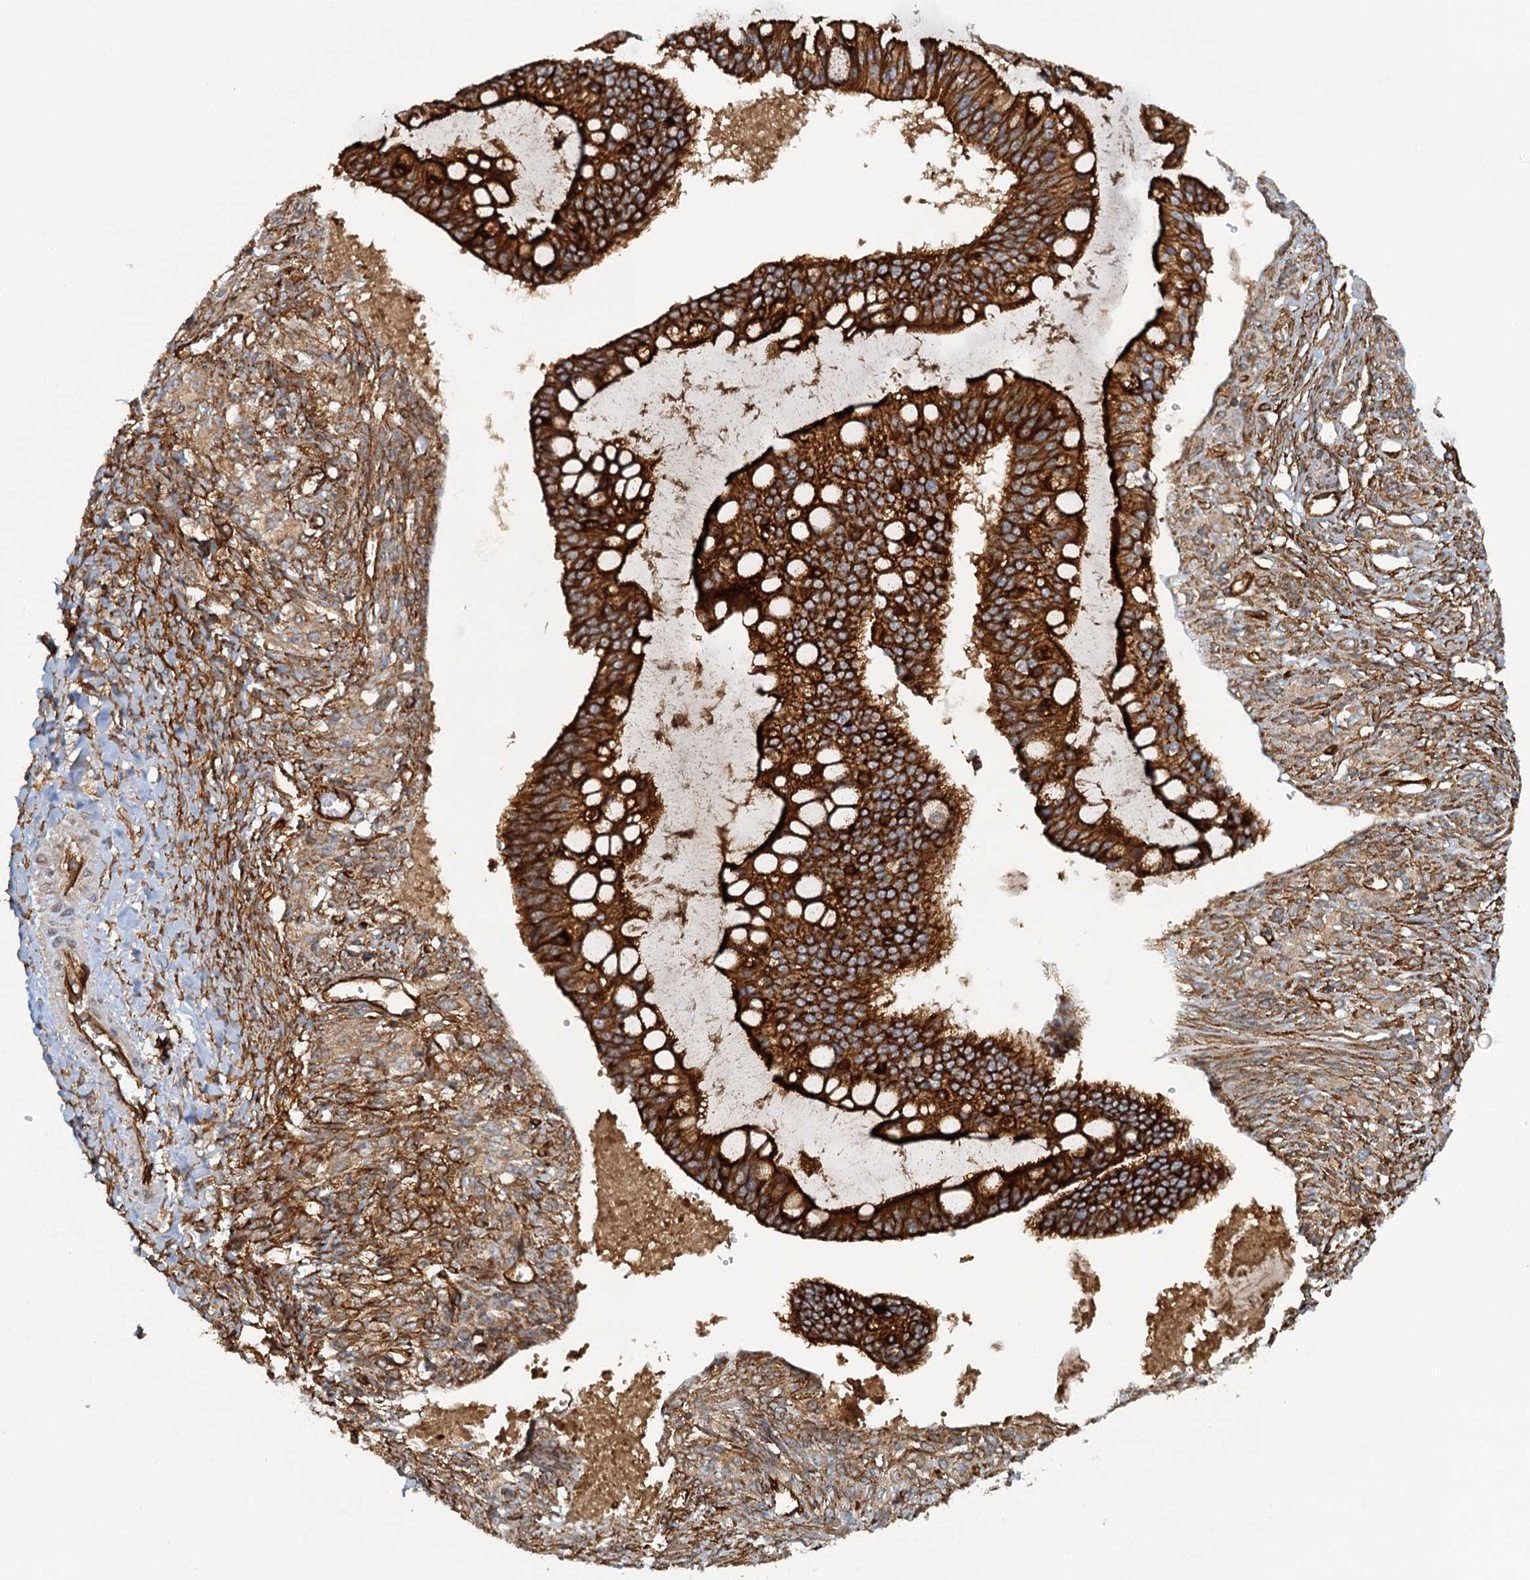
{"staining": {"intensity": "strong", "quantity": ">75%", "location": "cytoplasmic/membranous"}, "tissue": "ovarian cancer", "cell_type": "Tumor cells", "image_type": "cancer", "snomed": [{"axis": "morphology", "description": "Cystadenocarcinoma, mucinous, NOS"}, {"axis": "topography", "description": "Ovary"}], "caption": "A high-resolution histopathology image shows IHC staining of ovarian mucinous cystadenocarcinoma, which reveals strong cytoplasmic/membranous expression in approximately >75% of tumor cells.", "gene": "NIPAL3", "patient": {"sex": "female", "age": 73}}